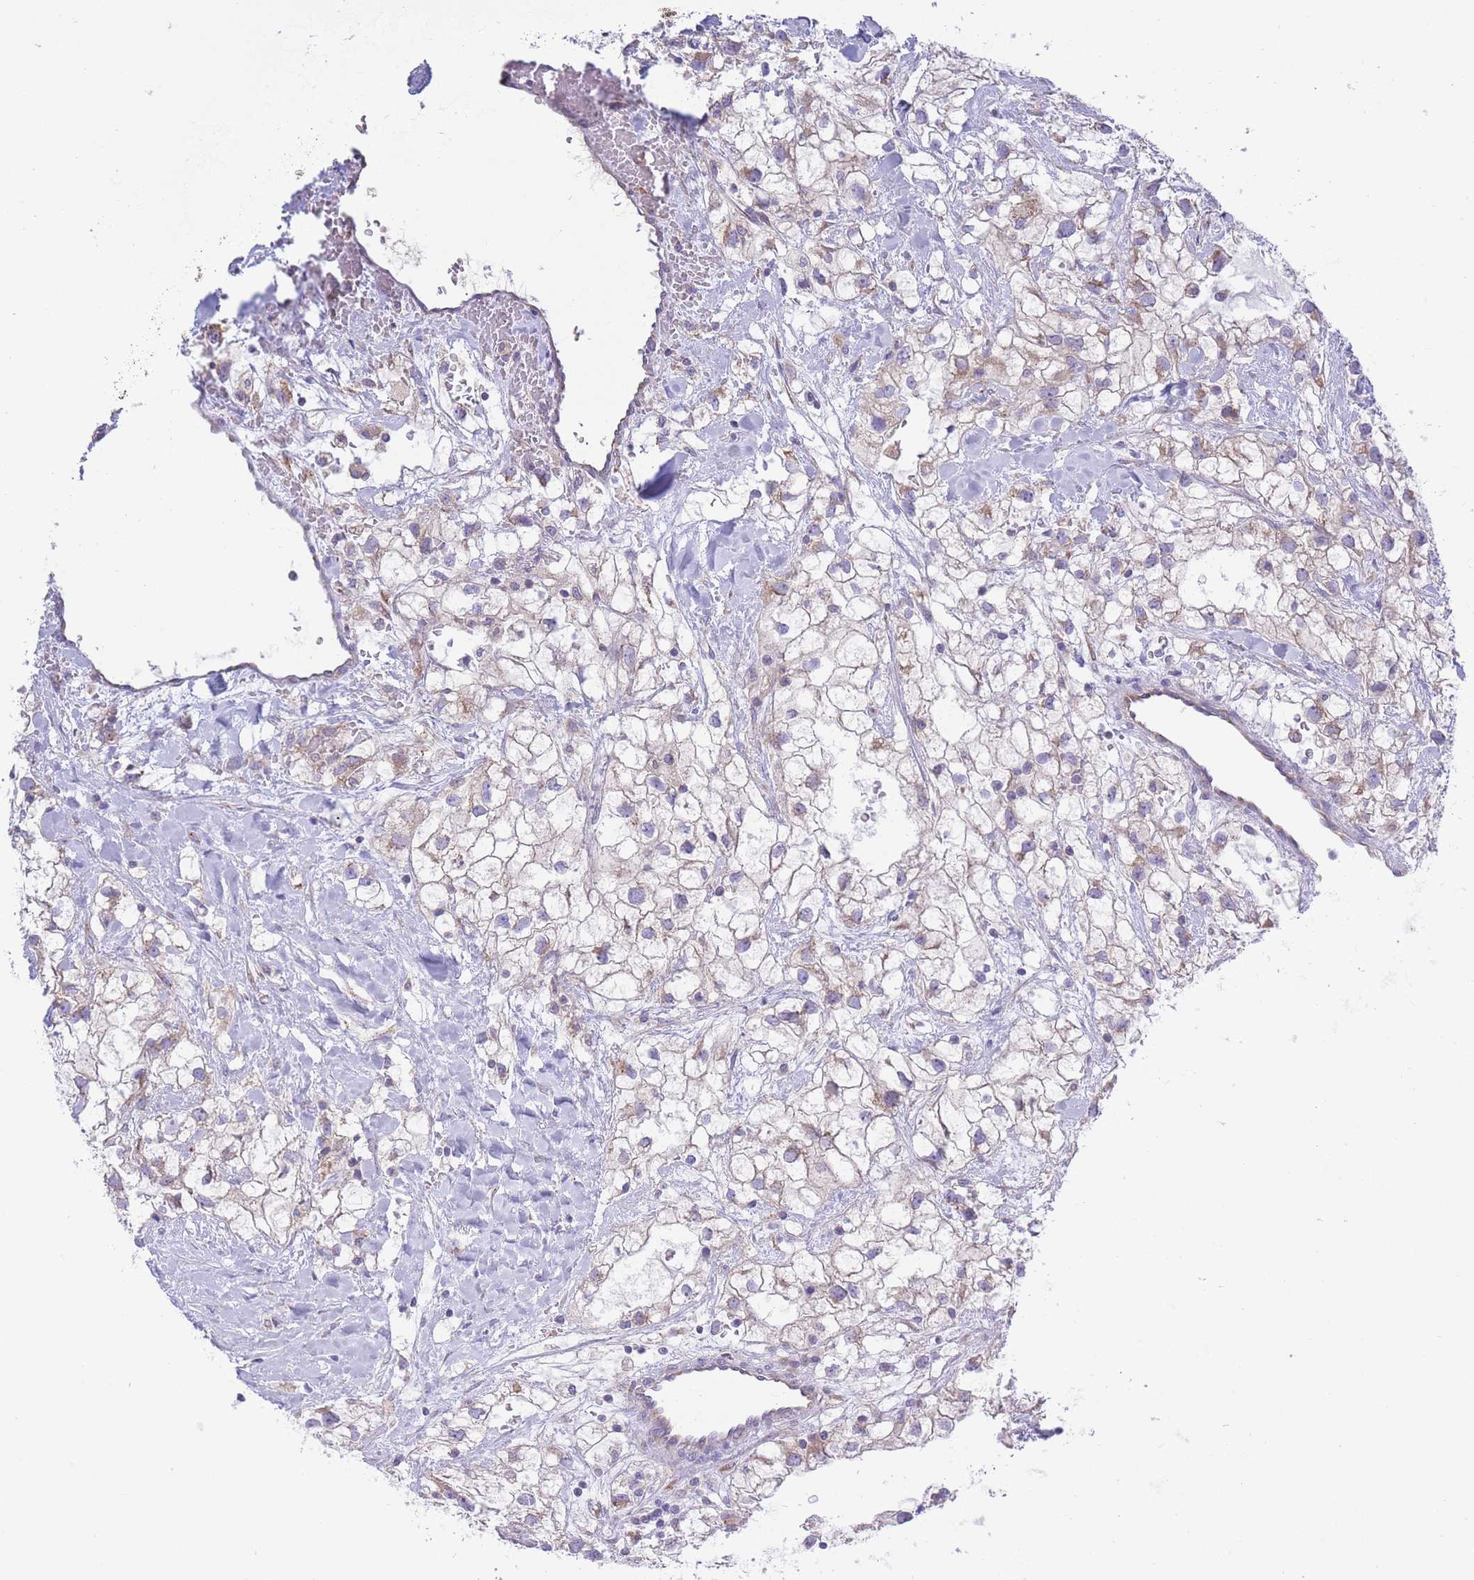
{"staining": {"intensity": "weak", "quantity": "<25%", "location": "cytoplasmic/membranous"}, "tissue": "renal cancer", "cell_type": "Tumor cells", "image_type": "cancer", "snomed": [{"axis": "morphology", "description": "Adenocarcinoma, NOS"}, {"axis": "topography", "description": "Kidney"}], "caption": "The photomicrograph shows no significant positivity in tumor cells of renal adenocarcinoma.", "gene": "COPG2", "patient": {"sex": "male", "age": 59}}